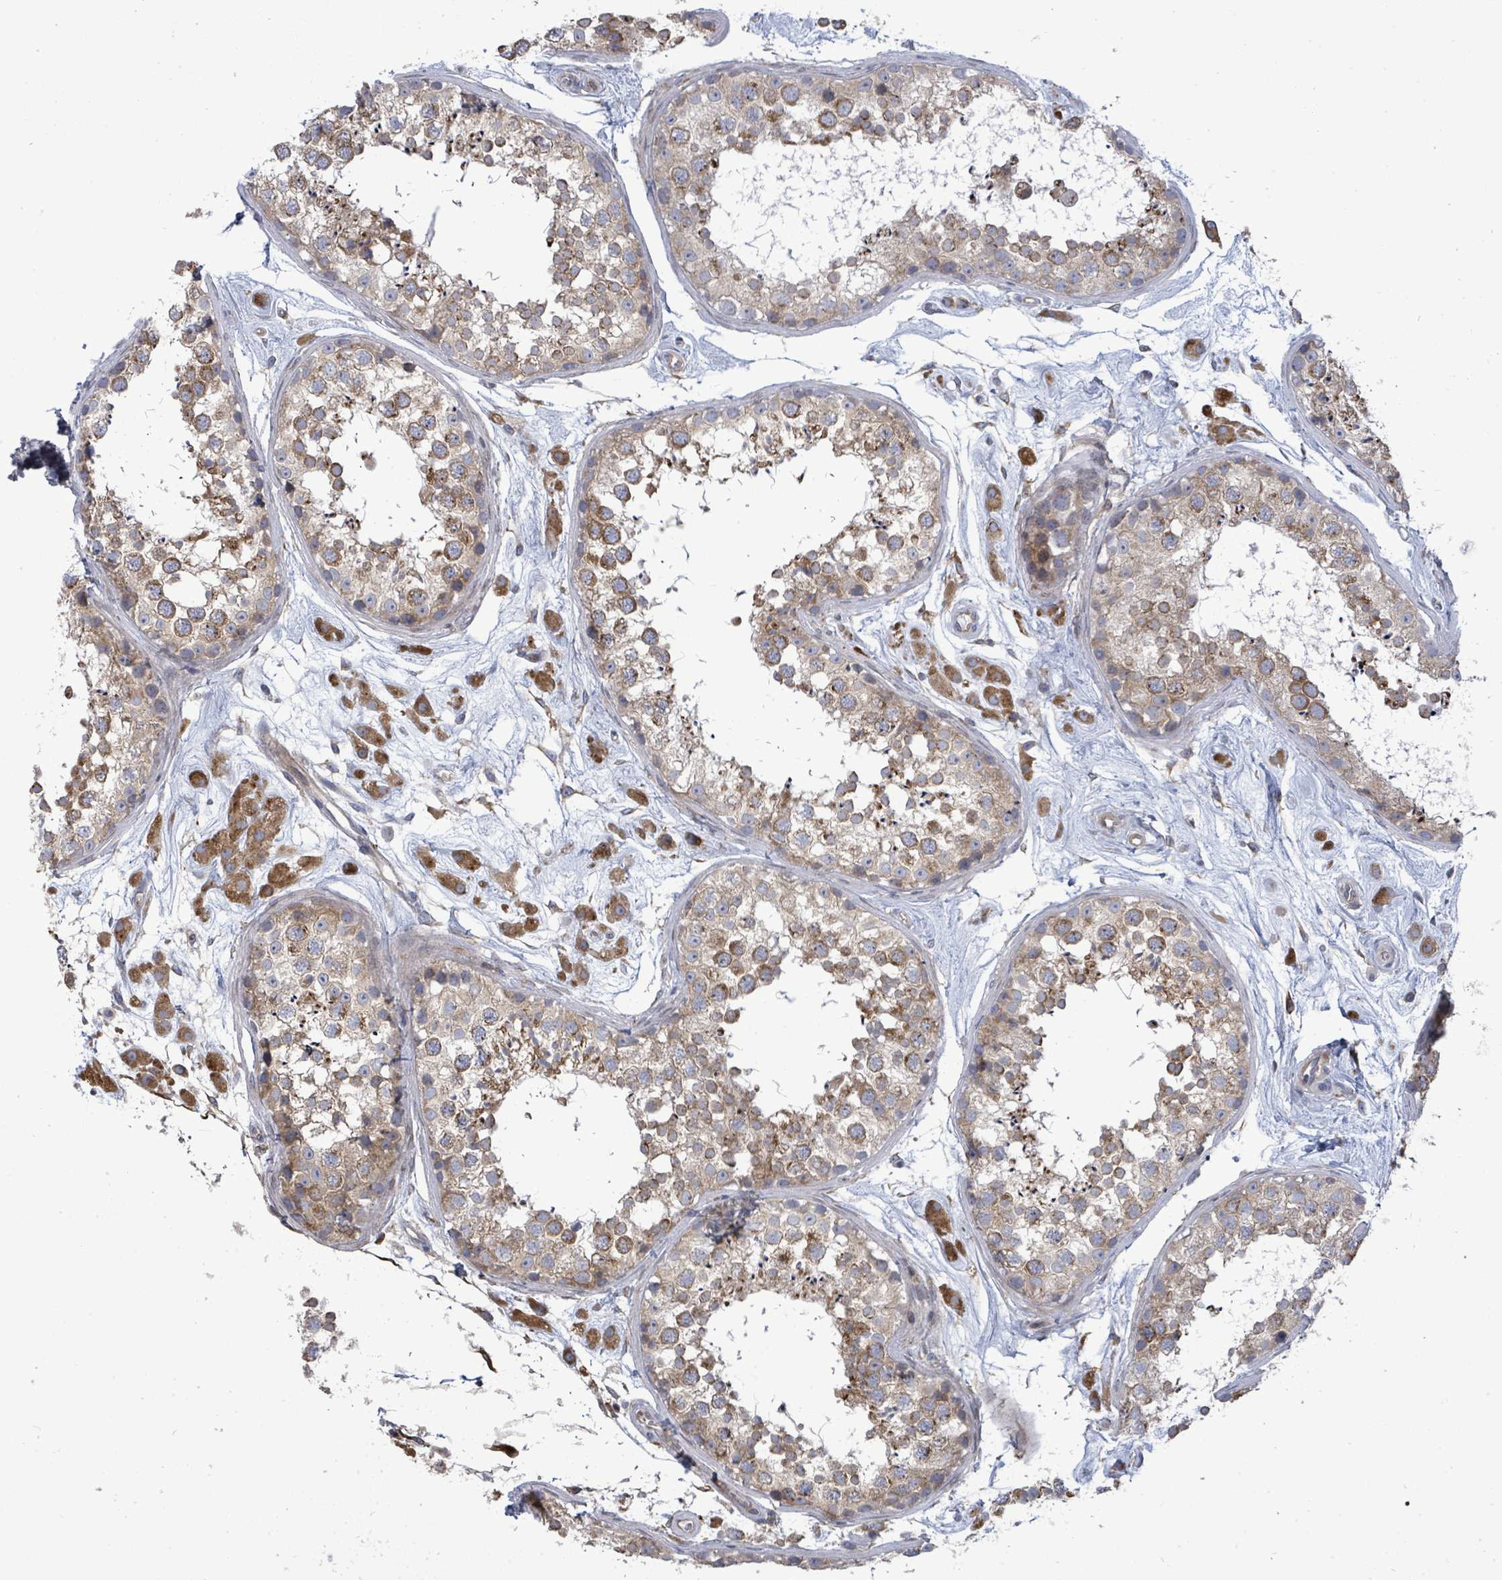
{"staining": {"intensity": "moderate", "quantity": "25%-75%", "location": "cytoplasmic/membranous"}, "tissue": "testis", "cell_type": "Cells in seminiferous ducts", "image_type": "normal", "snomed": [{"axis": "morphology", "description": "Normal tissue, NOS"}, {"axis": "topography", "description": "Testis"}], "caption": "DAB (3,3'-diaminobenzidine) immunohistochemical staining of benign testis demonstrates moderate cytoplasmic/membranous protein positivity in approximately 25%-75% of cells in seminiferous ducts.", "gene": "SAR1A", "patient": {"sex": "male", "age": 25}}